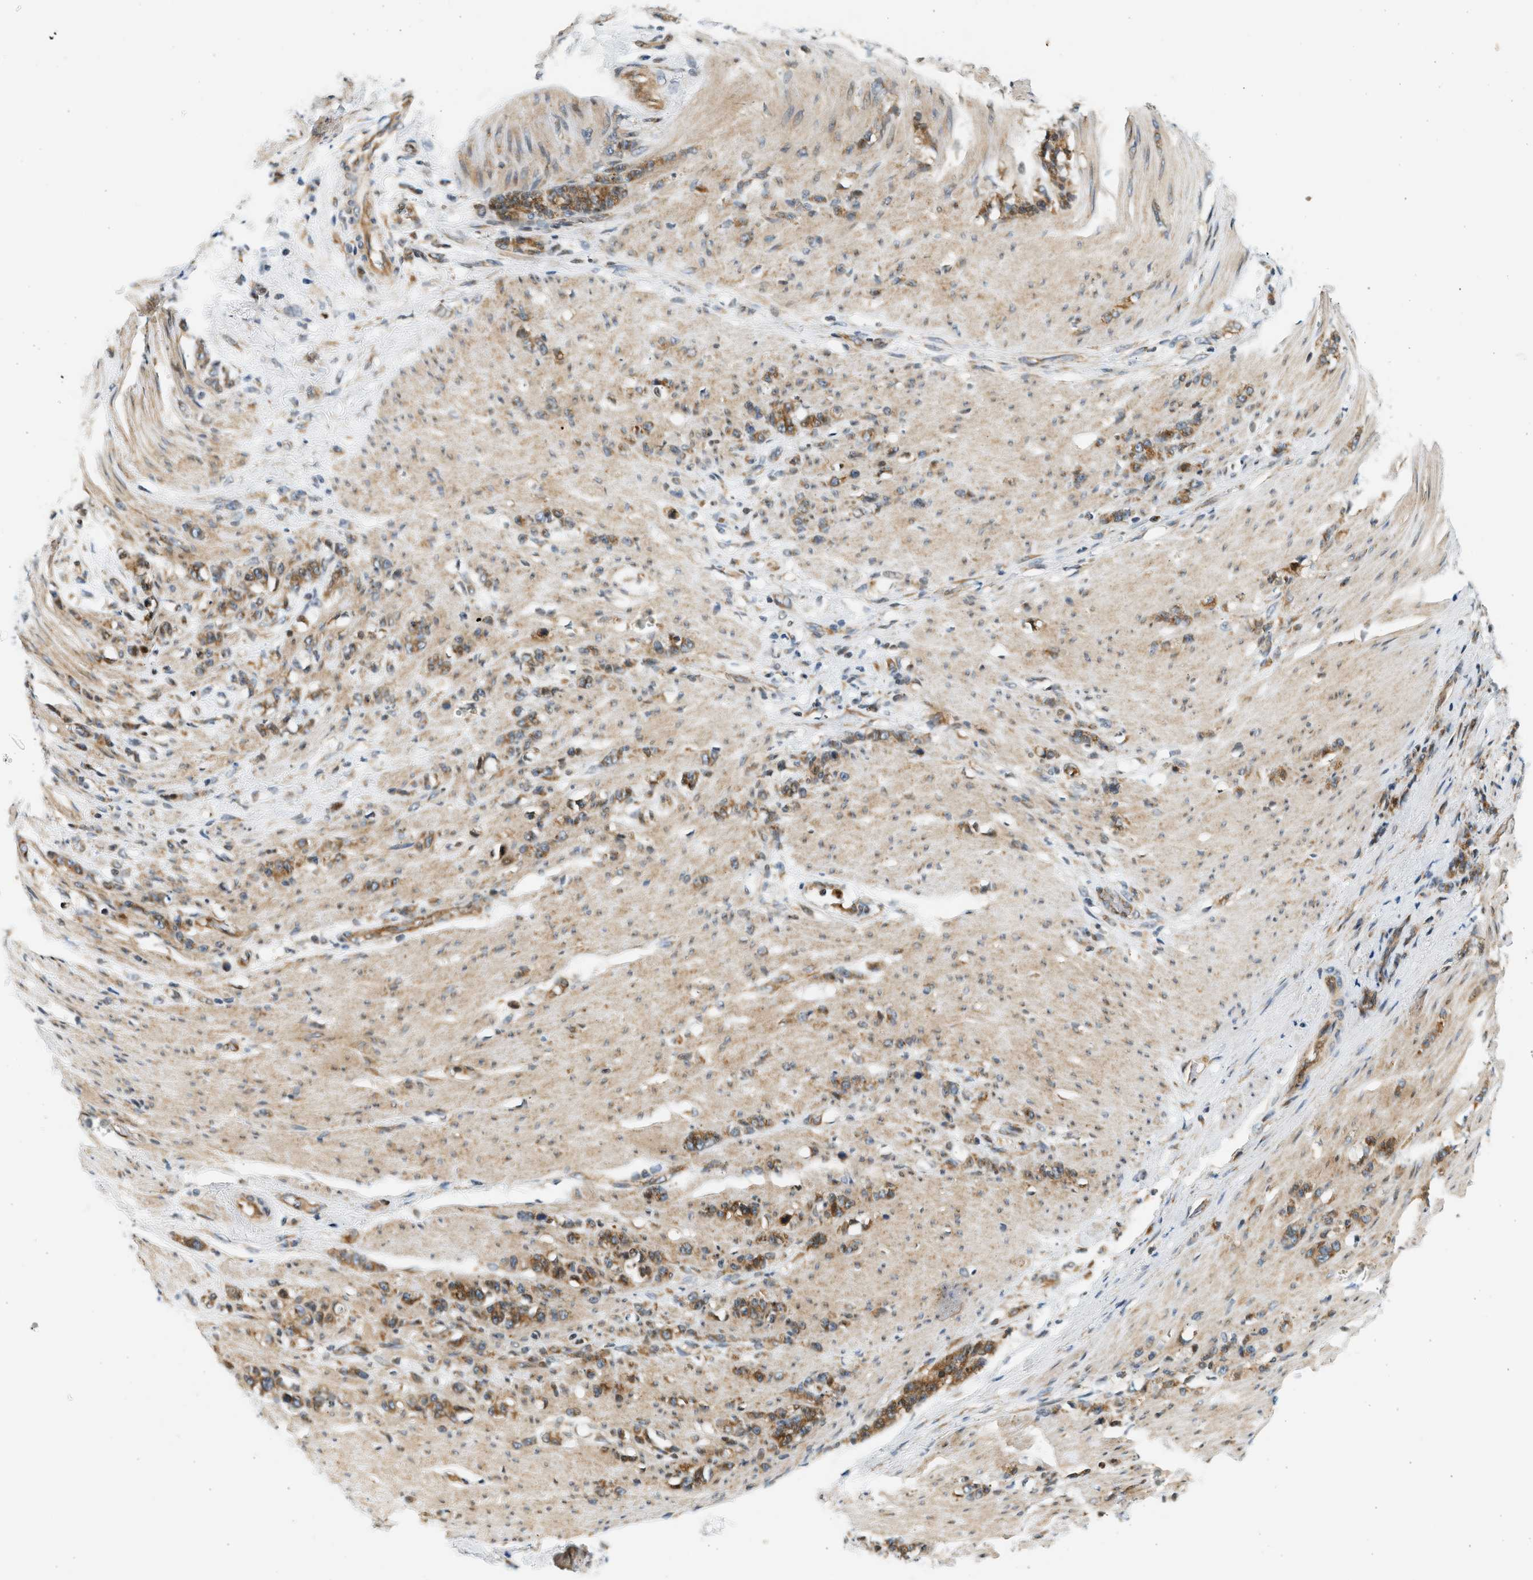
{"staining": {"intensity": "moderate", "quantity": ">75%", "location": "cytoplasmic/membranous"}, "tissue": "stomach cancer", "cell_type": "Tumor cells", "image_type": "cancer", "snomed": [{"axis": "morphology", "description": "Adenocarcinoma, NOS"}, {"axis": "topography", "description": "Stomach, lower"}], "caption": "Adenocarcinoma (stomach) was stained to show a protein in brown. There is medium levels of moderate cytoplasmic/membranous expression in approximately >75% of tumor cells.", "gene": "NRSN2", "patient": {"sex": "male", "age": 88}}